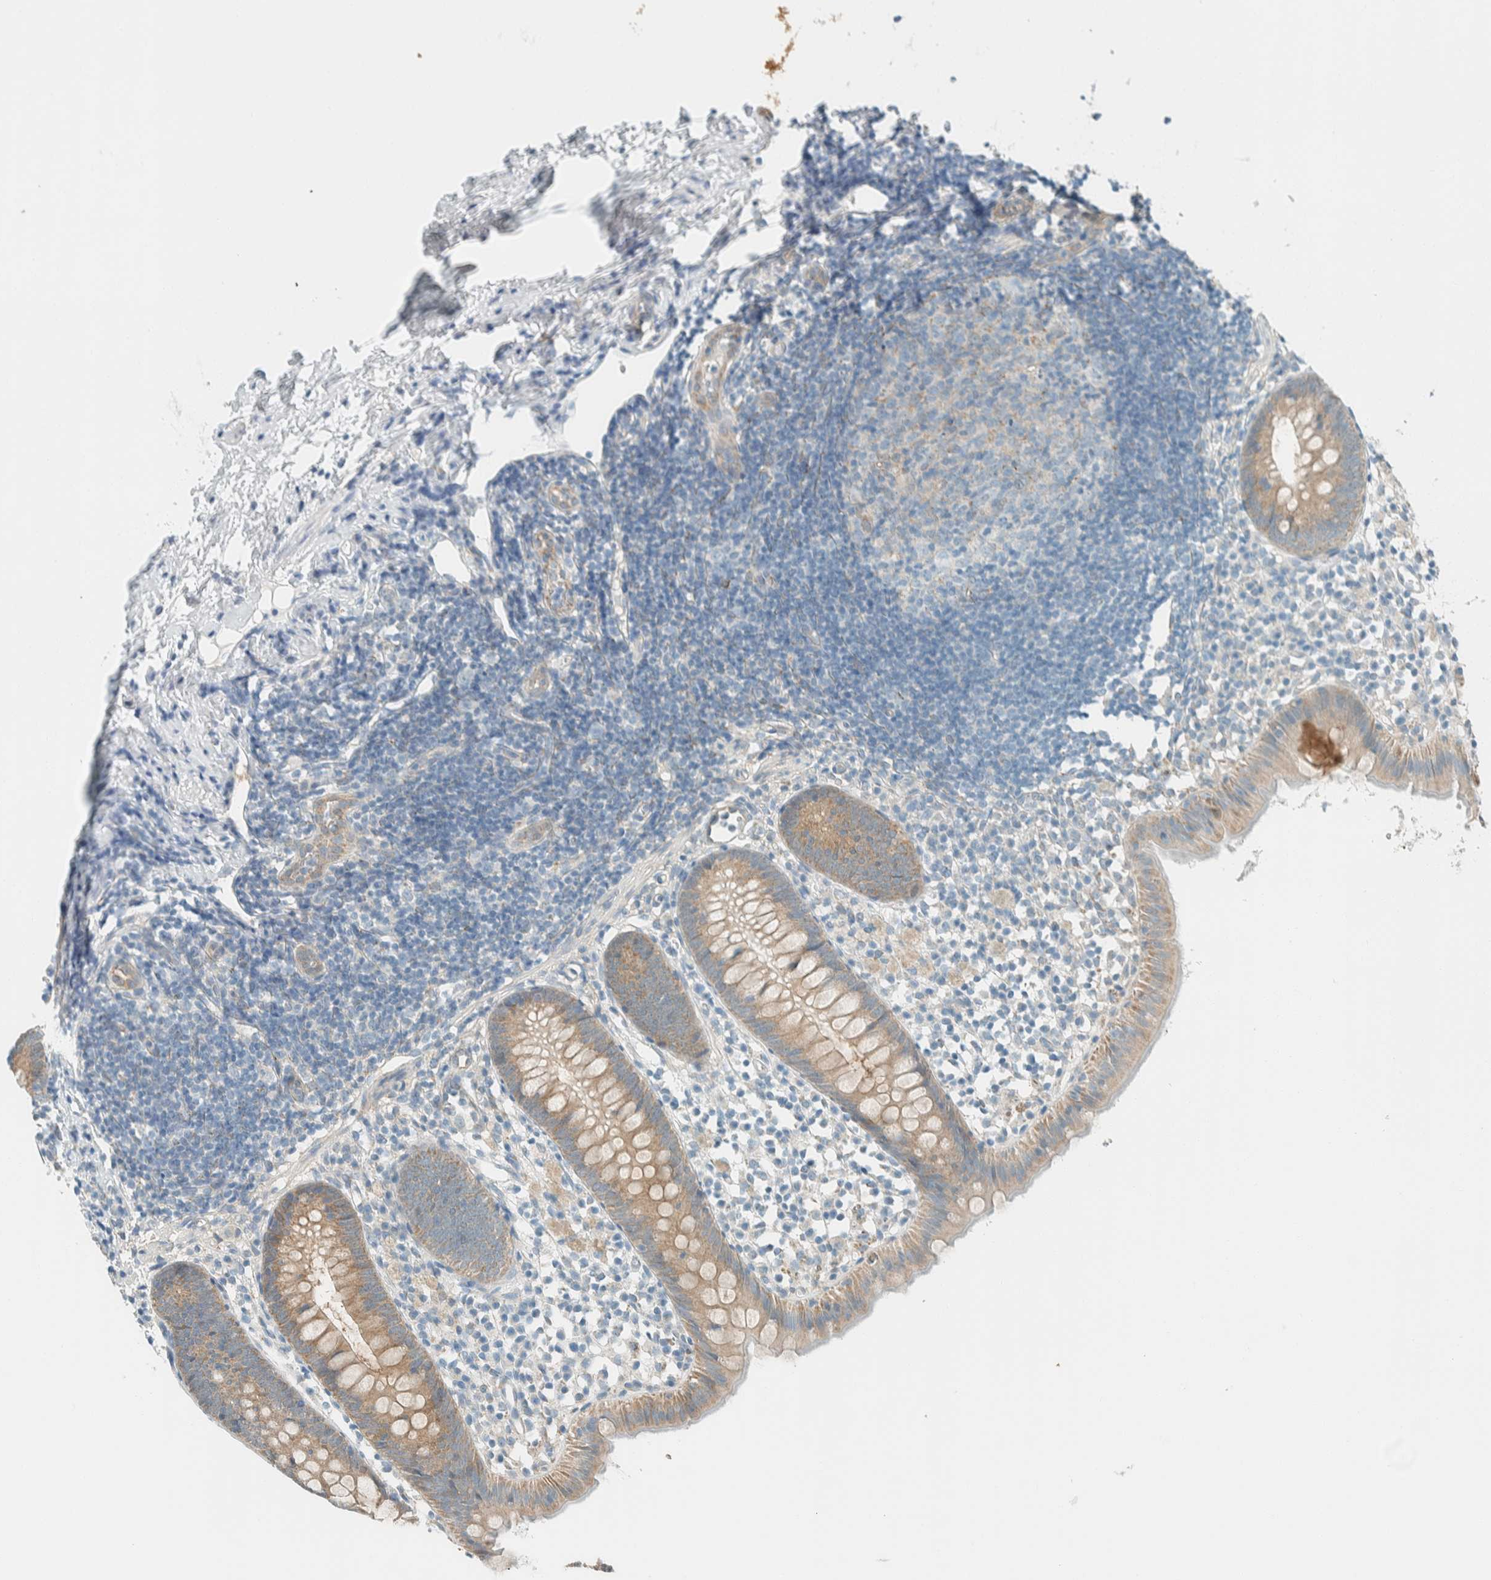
{"staining": {"intensity": "weak", "quantity": ">75%", "location": "cytoplasmic/membranous"}, "tissue": "appendix", "cell_type": "Glandular cells", "image_type": "normal", "snomed": [{"axis": "morphology", "description": "Normal tissue, NOS"}, {"axis": "topography", "description": "Appendix"}], "caption": "IHC (DAB) staining of unremarkable appendix shows weak cytoplasmic/membranous protein expression in about >75% of glandular cells.", "gene": "ALDH7A1", "patient": {"sex": "female", "age": 20}}